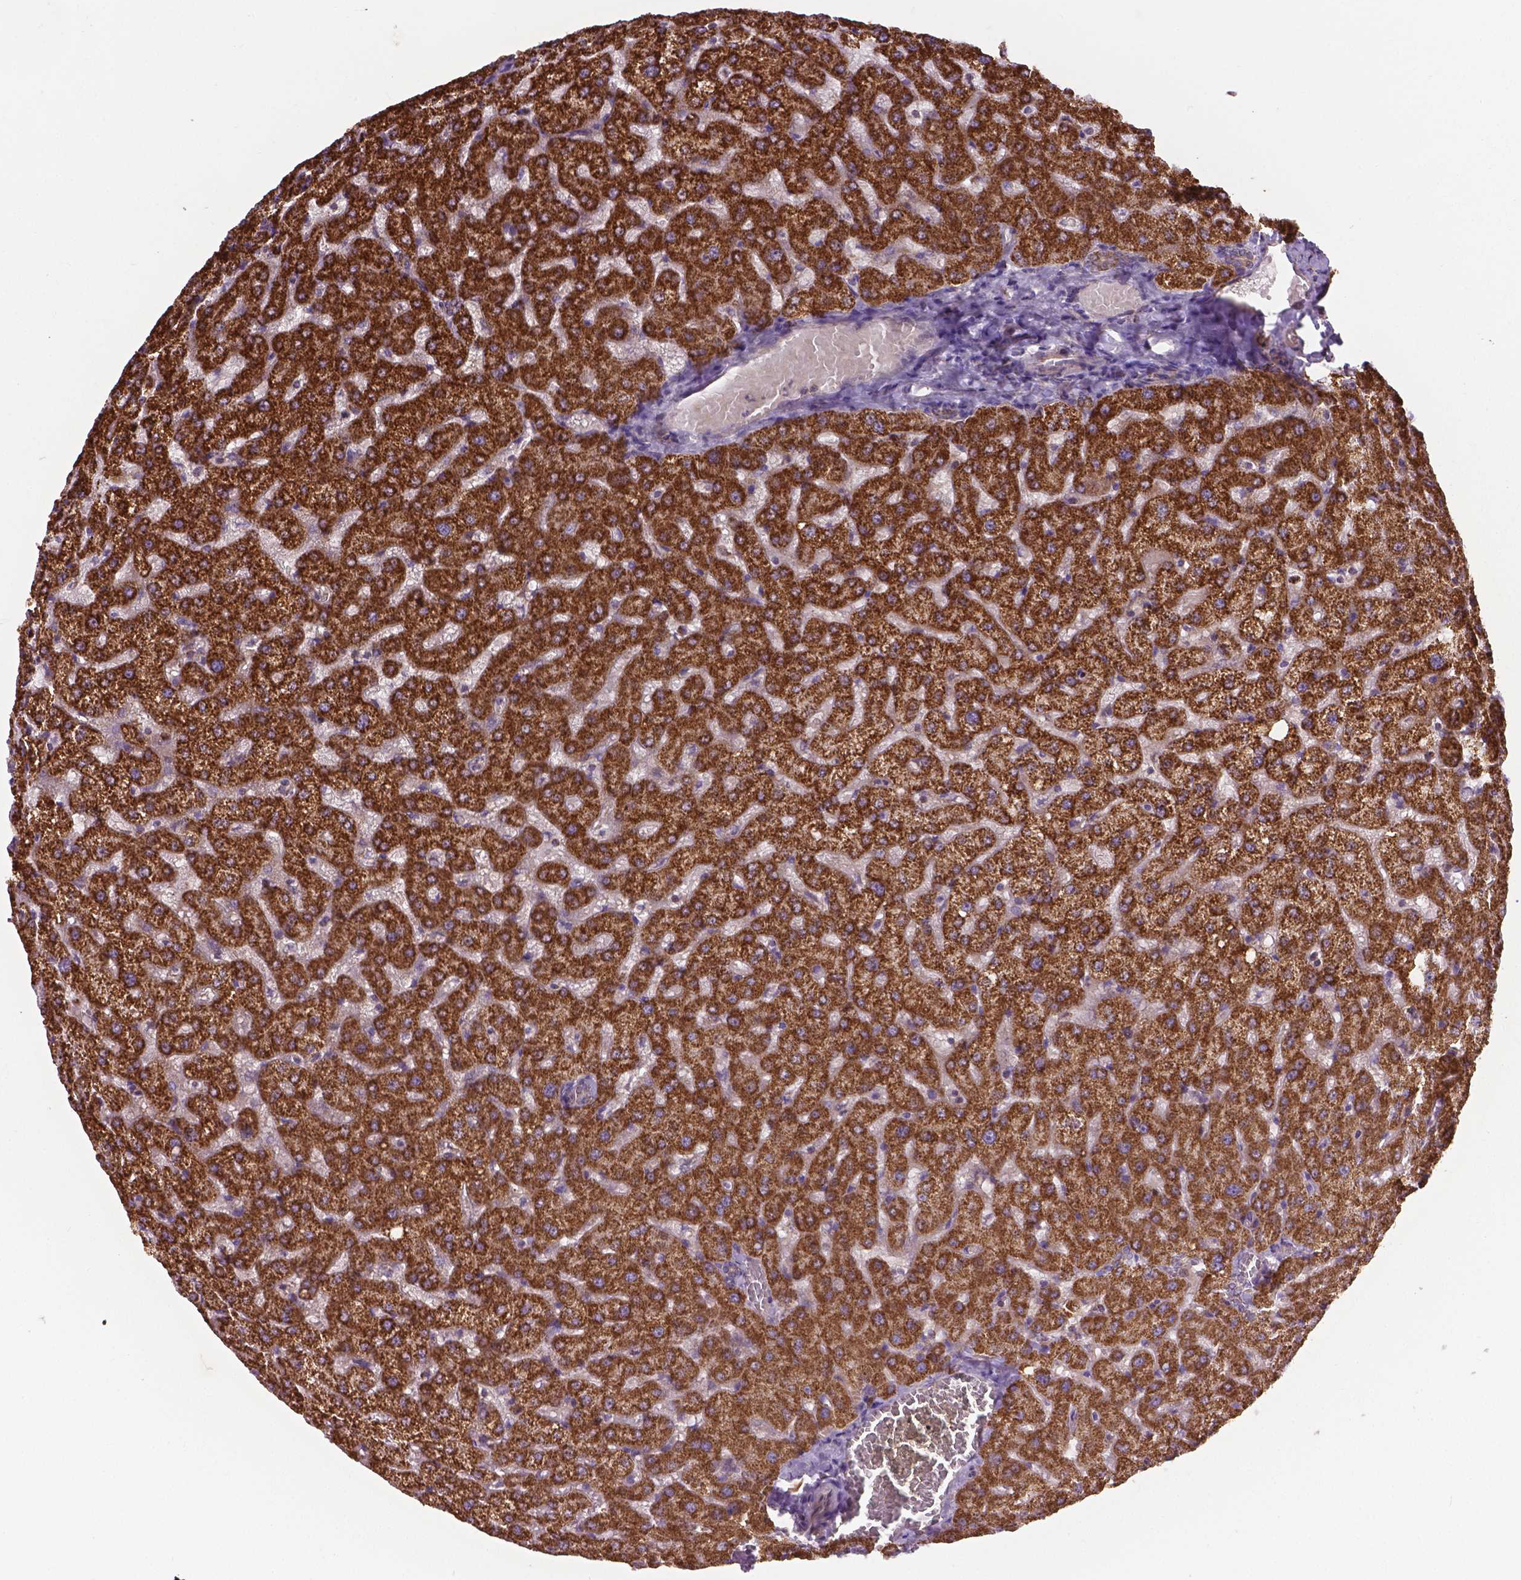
{"staining": {"intensity": "moderate", "quantity": ">75%", "location": "cytoplasmic/membranous"}, "tissue": "liver", "cell_type": "Cholangiocytes", "image_type": "normal", "snomed": [{"axis": "morphology", "description": "Normal tissue, NOS"}, {"axis": "topography", "description": "Liver"}], "caption": "Protein expression by IHC displays moderate cytoplasmic/membranous staining in about >75% of cholangiocytes in benign liver.", "gene": "PIBF1", "patient": {"sex": "female", "age": 50}}